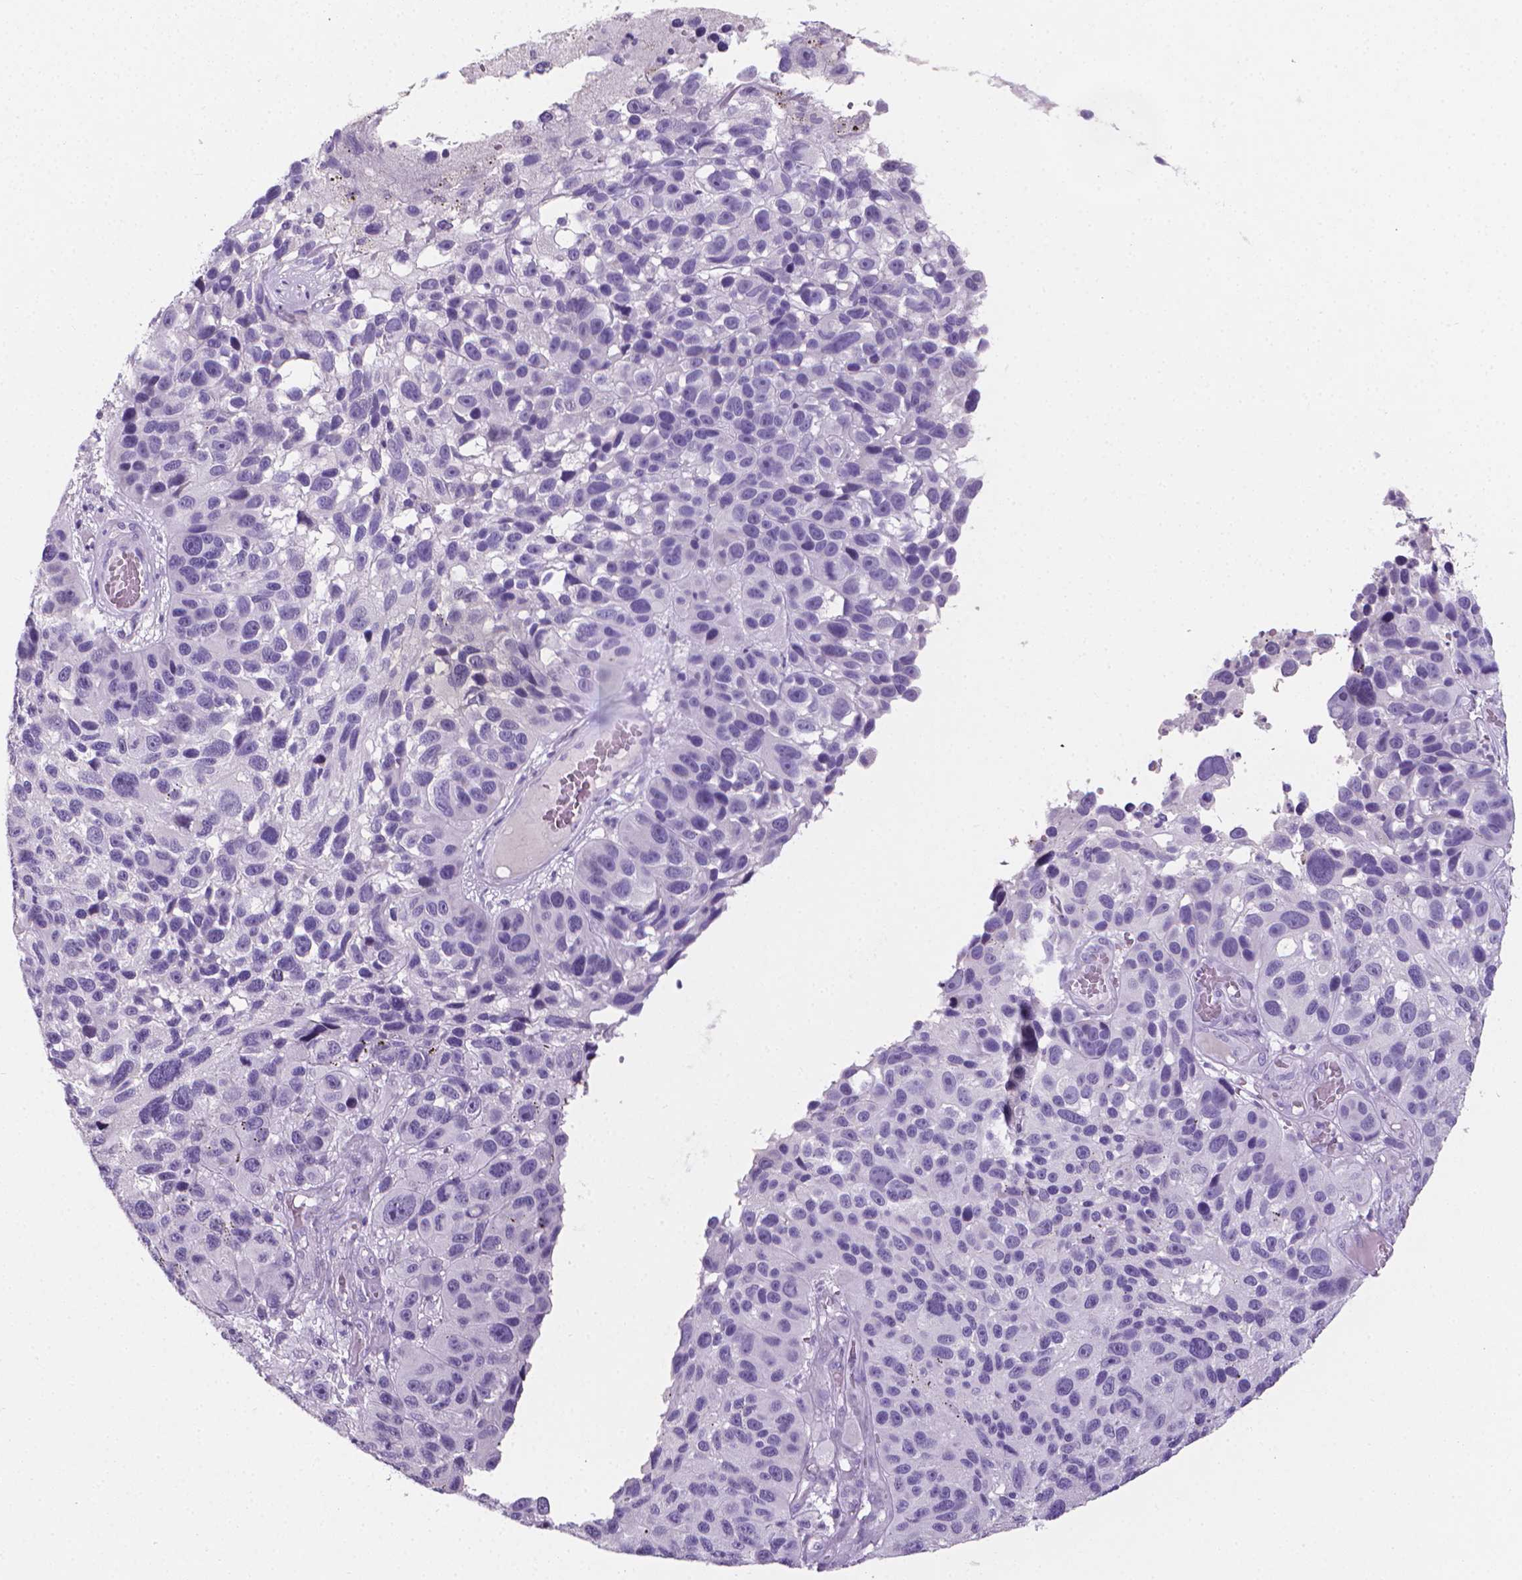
{"staining": {"intensity": "negative", "quantity": "none", "location": "none"}, "tissue": "melanoma", "cell_type": "Tumor cells", "image_type": "cancer", "snomed": [{"axis": "morphology", "description": "Malignant melanoma, NOS"}, {"axis": "topography", "description": "Skin"}], "caption": "An image of human melanoma is negative for staining in tumor cells. Brightfield microscopy of immunohistochemistry (IHC) stained with DAB (3,3'-diaminobenzidine) (brown) and hematoxylin (blue), captured at high magnification.", "gene": "XPNPEP2", "patient": {"sex": "male", "age": 53}}